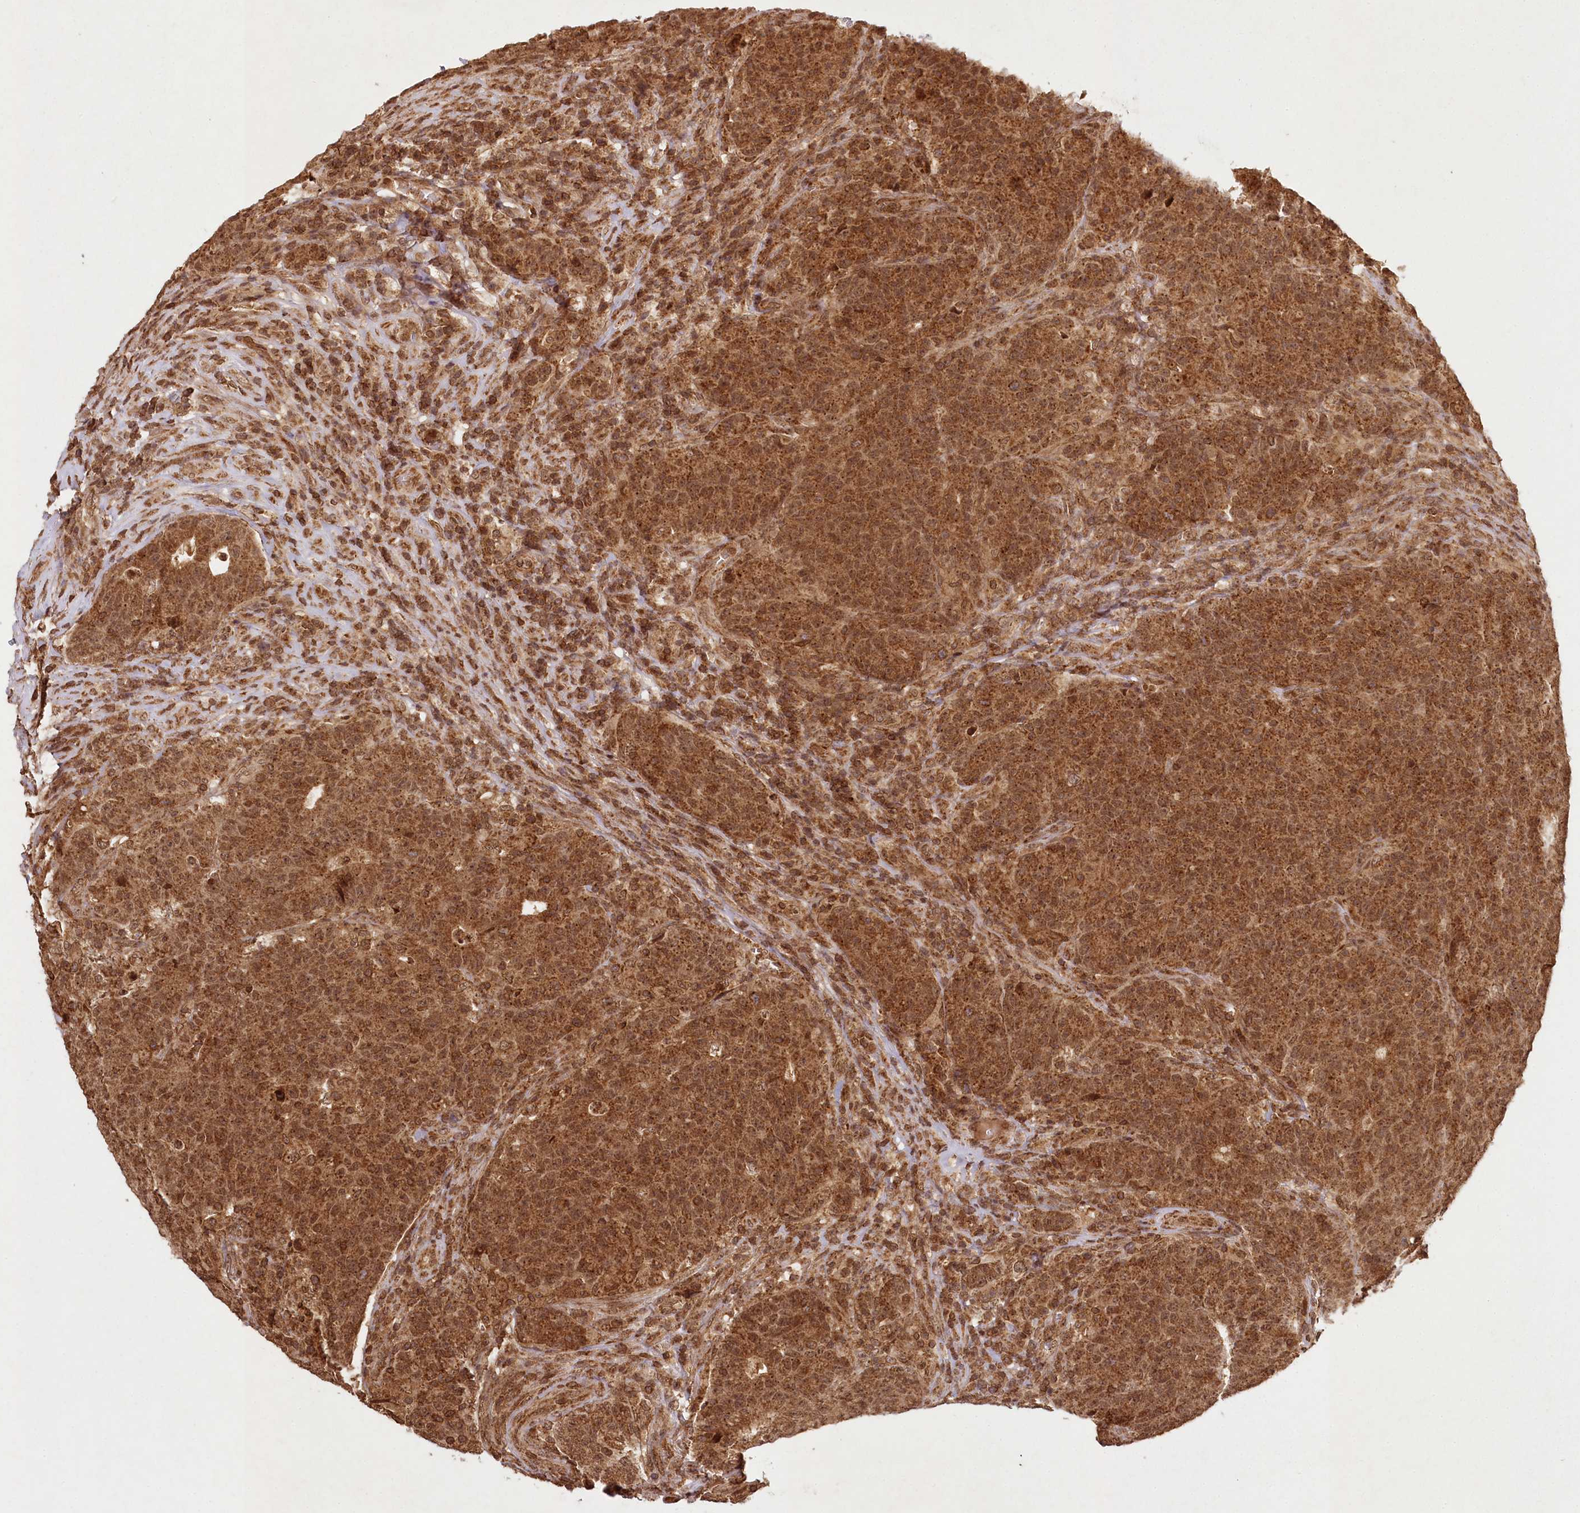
{"staining": {"intensity": "strong", "quantity": ">75%", "location": "cytoplasmic/membranous,nuclear"}, "tissue": "colorectal cancer", "cell_type": "Tumor cells", "image_type": "cancer", "snomed": [{"axis": "morphology", "description": "Adenocarcinoma, NOS"}, {"axis": "topography", "description": "Colon"}], "caption": "Colorectal cancer (adenocarcinoma) stained with DAB (3,3'-diaminobenzidine) IHC reveals high levels of strong cytoplasmic/membranous and nuclear positivity in approximately >75% of tumor cells. (DAB (3,3'-diaminobenzidine) = brown stain, brightfield microscopy at high magnification).", "gene": "MICU1", "patient": {"sex": "female", "age": 75}}